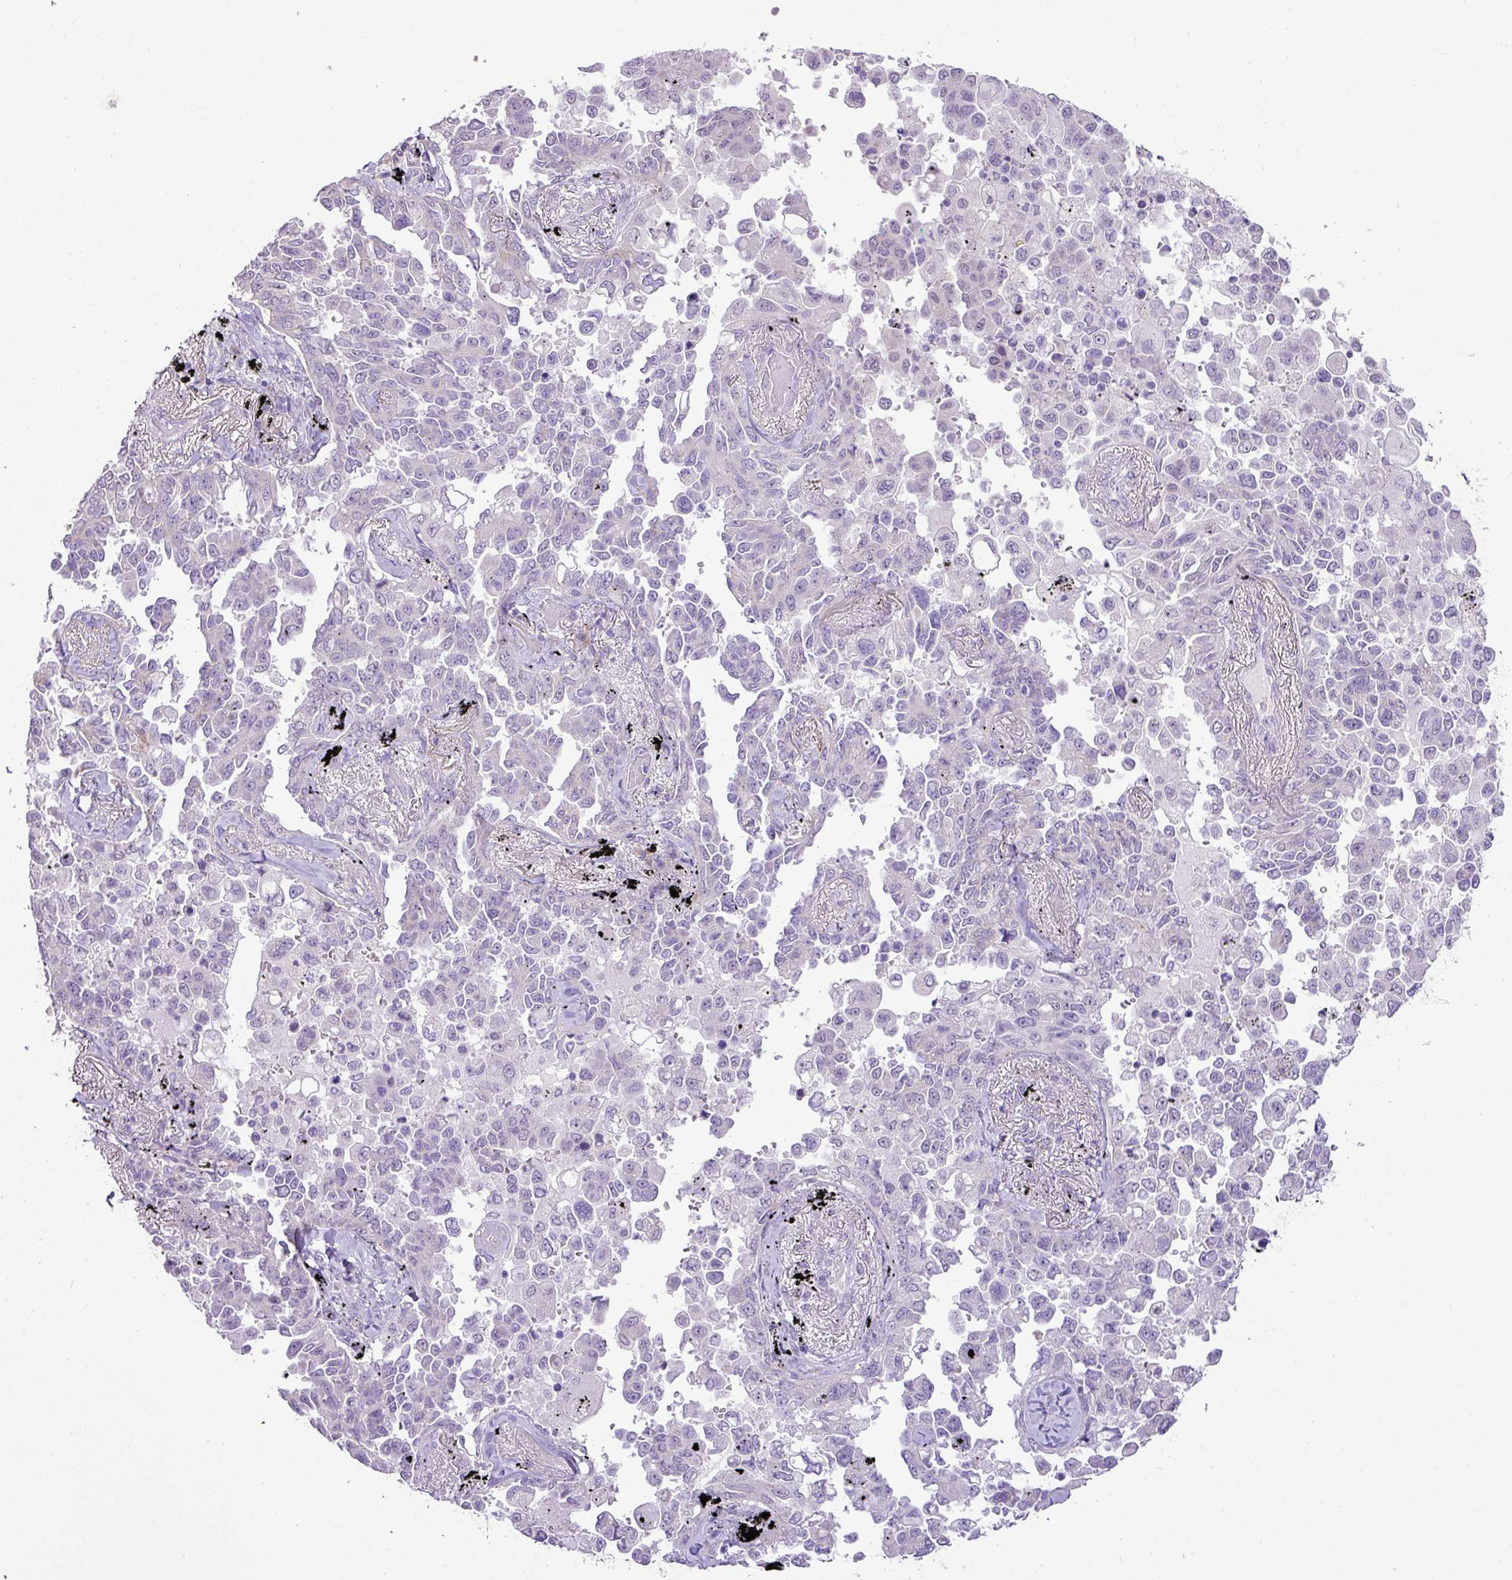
{"staining": {"intensity": "negative", "quantity": "none", "location": "none"}, "tissue": "lung cancer", "cell_type": "Tumor cells", "image_type": "cancer", "snomed": [{"axis": "morphology", "description": "Adenocarcinoma, NOS"}, {"axis": "topography", "description": "Lung"}], "caption": "A high-resolution histopathology image shows IHC staining of lung cancer (adenocarcinoma), which demonstrates no significant expression in tumor cells.", "gene": "DIP2A", "patient": {"sex": "female", "age": 67}}